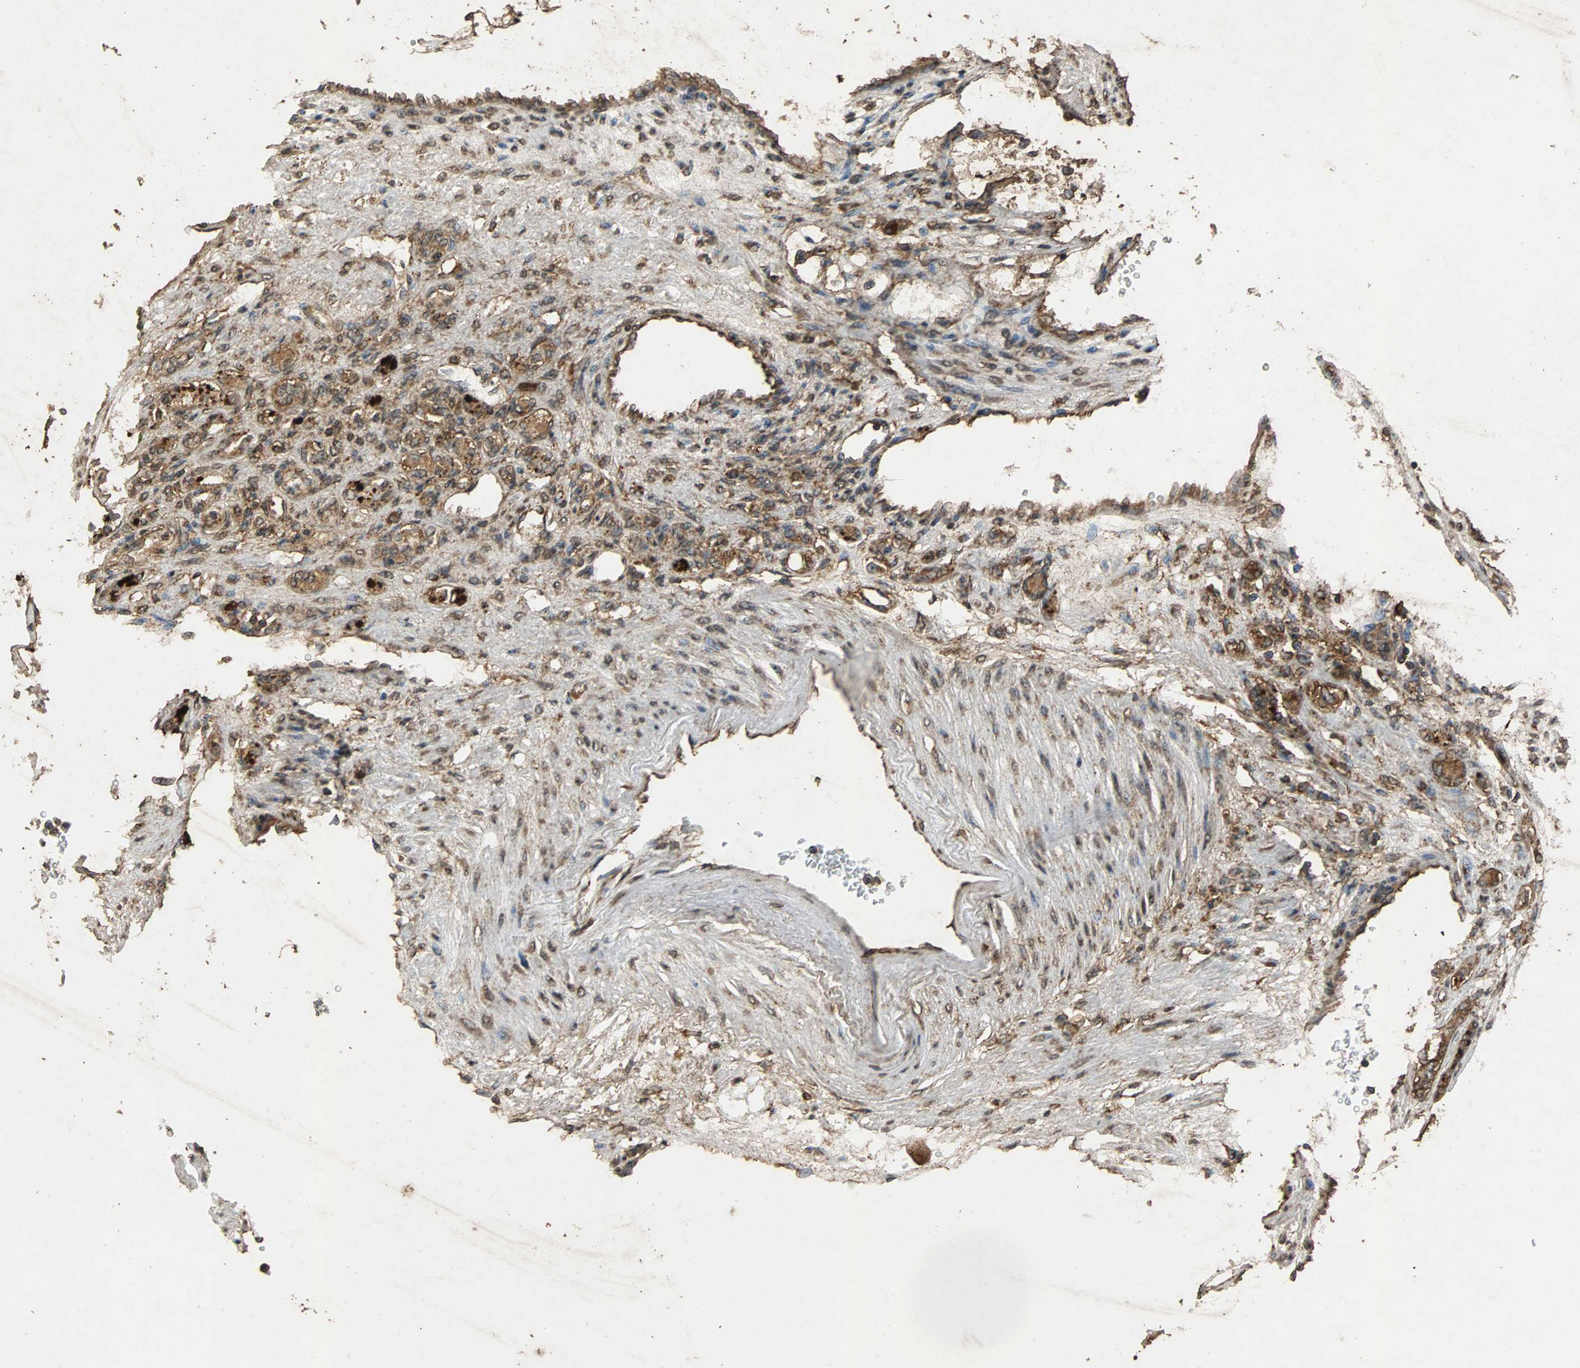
{"staining": {"intensity": "moderate", "quantity": ">75%", "location": "cytoplasmic/membranous"}, "tissue": "renal cancer", "cell_type": "Tumor cells", "image_type": "cancer", "snomed": [{"axis": "morphology", "description": "Adenocarcinoma, NOS"}, {"axis": "topography", "description": "Kidney"}], "caption": "Immunohistochemical staining of human renal cancer shows medium levels of moderate cytoplasmic/membranous protein expression in approximately >75% of tumor cells.", "gene": "NAA10", "patient": {"sex": "female", "age": 83}}